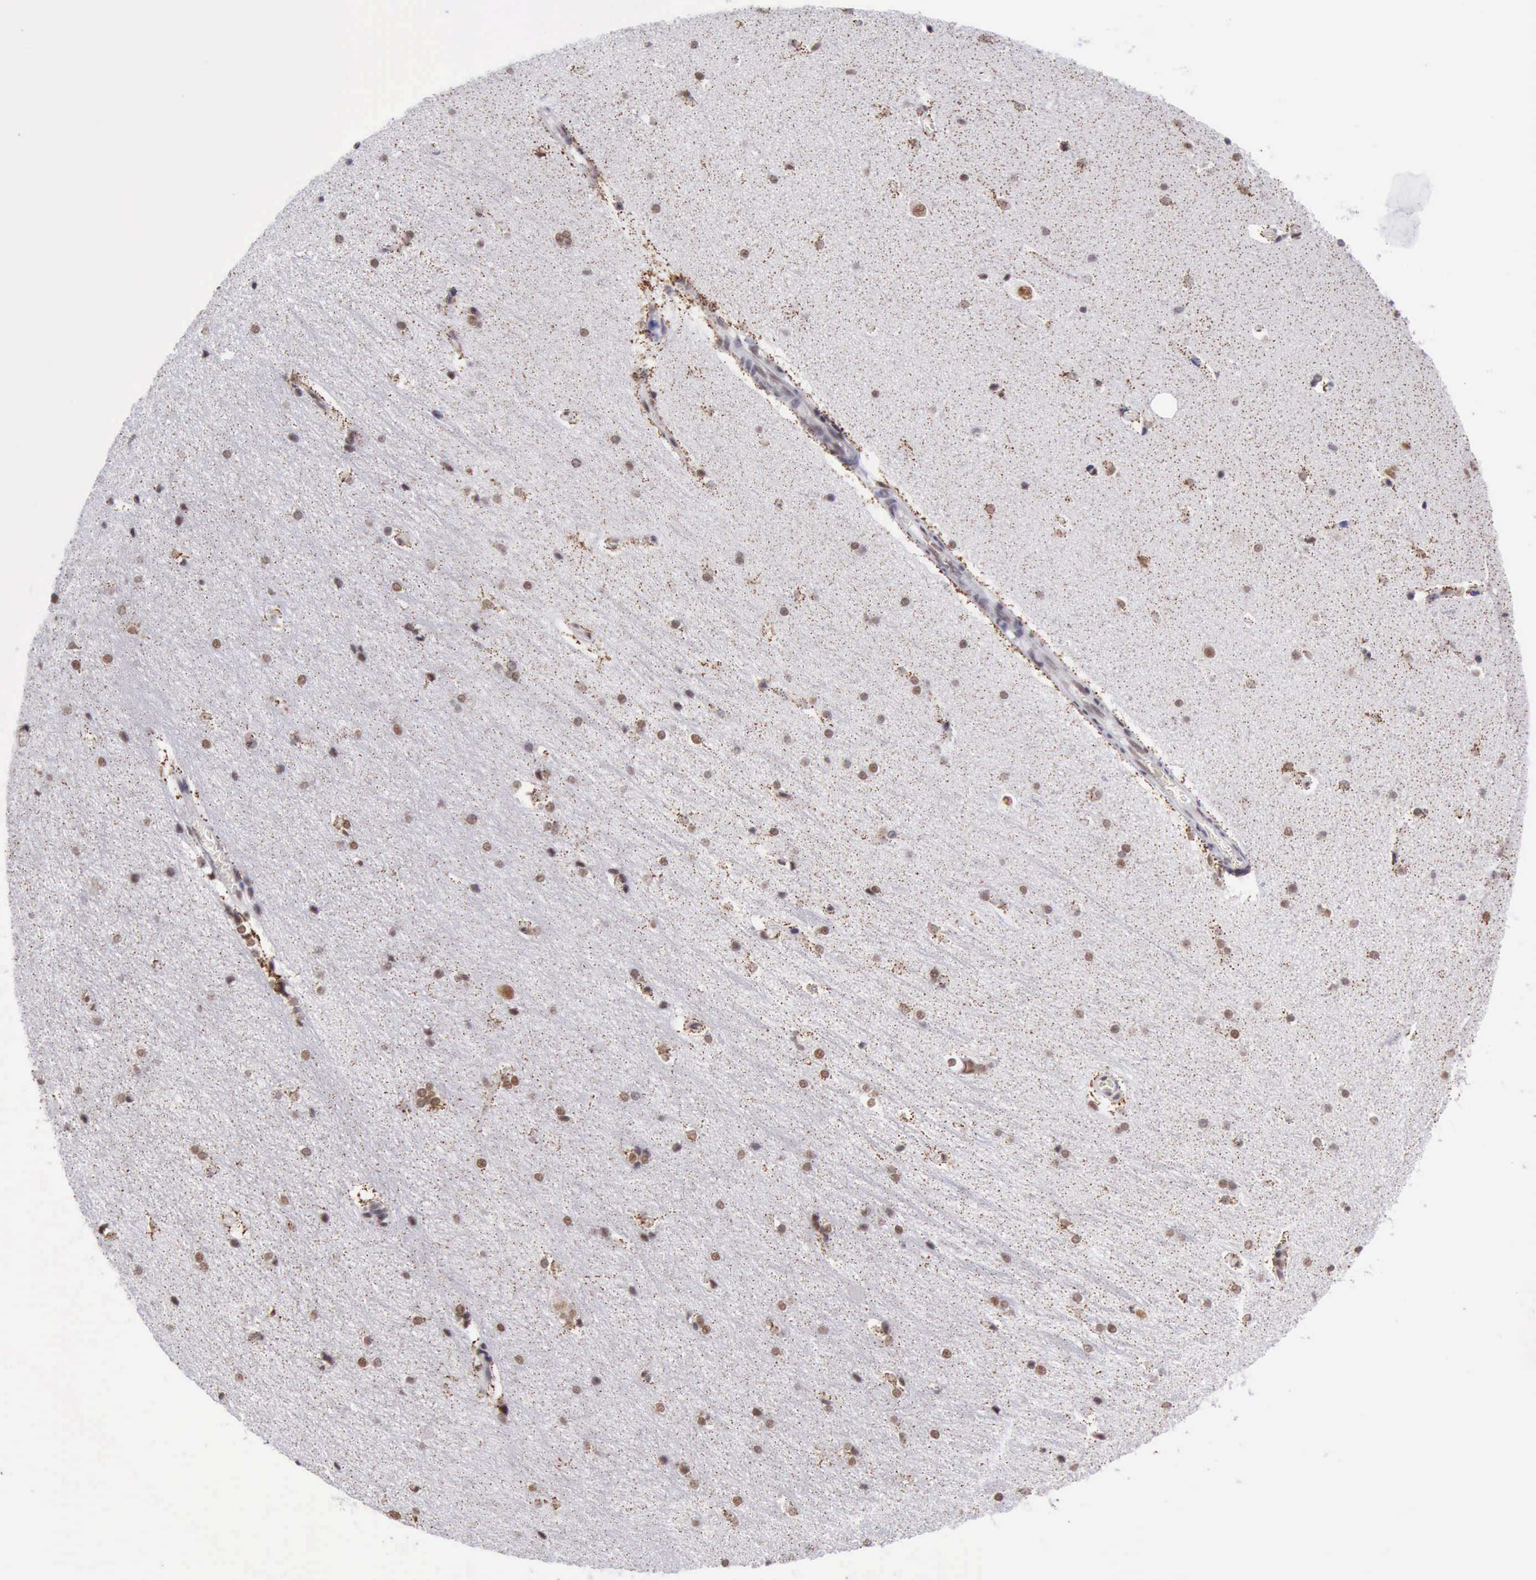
{"staining": {"intensity": "weak", "quantity": "25%-75%", "location": "nuclear"}, "tissue": "hippocampus", "cell_type": "Glial cells", "image_type": "normal", "snomed": [{"axis": "morphology", "description": "Normal tissue, NOS"}, {"axis": "topography", "description": "Hippocampus"}], "caption": "An image of hippocampus stained for a protein exhibits weak nuclear brown staining in glial cells.", "gene": "ERCC4", "patient": {"sex": "female", "age": 19}}